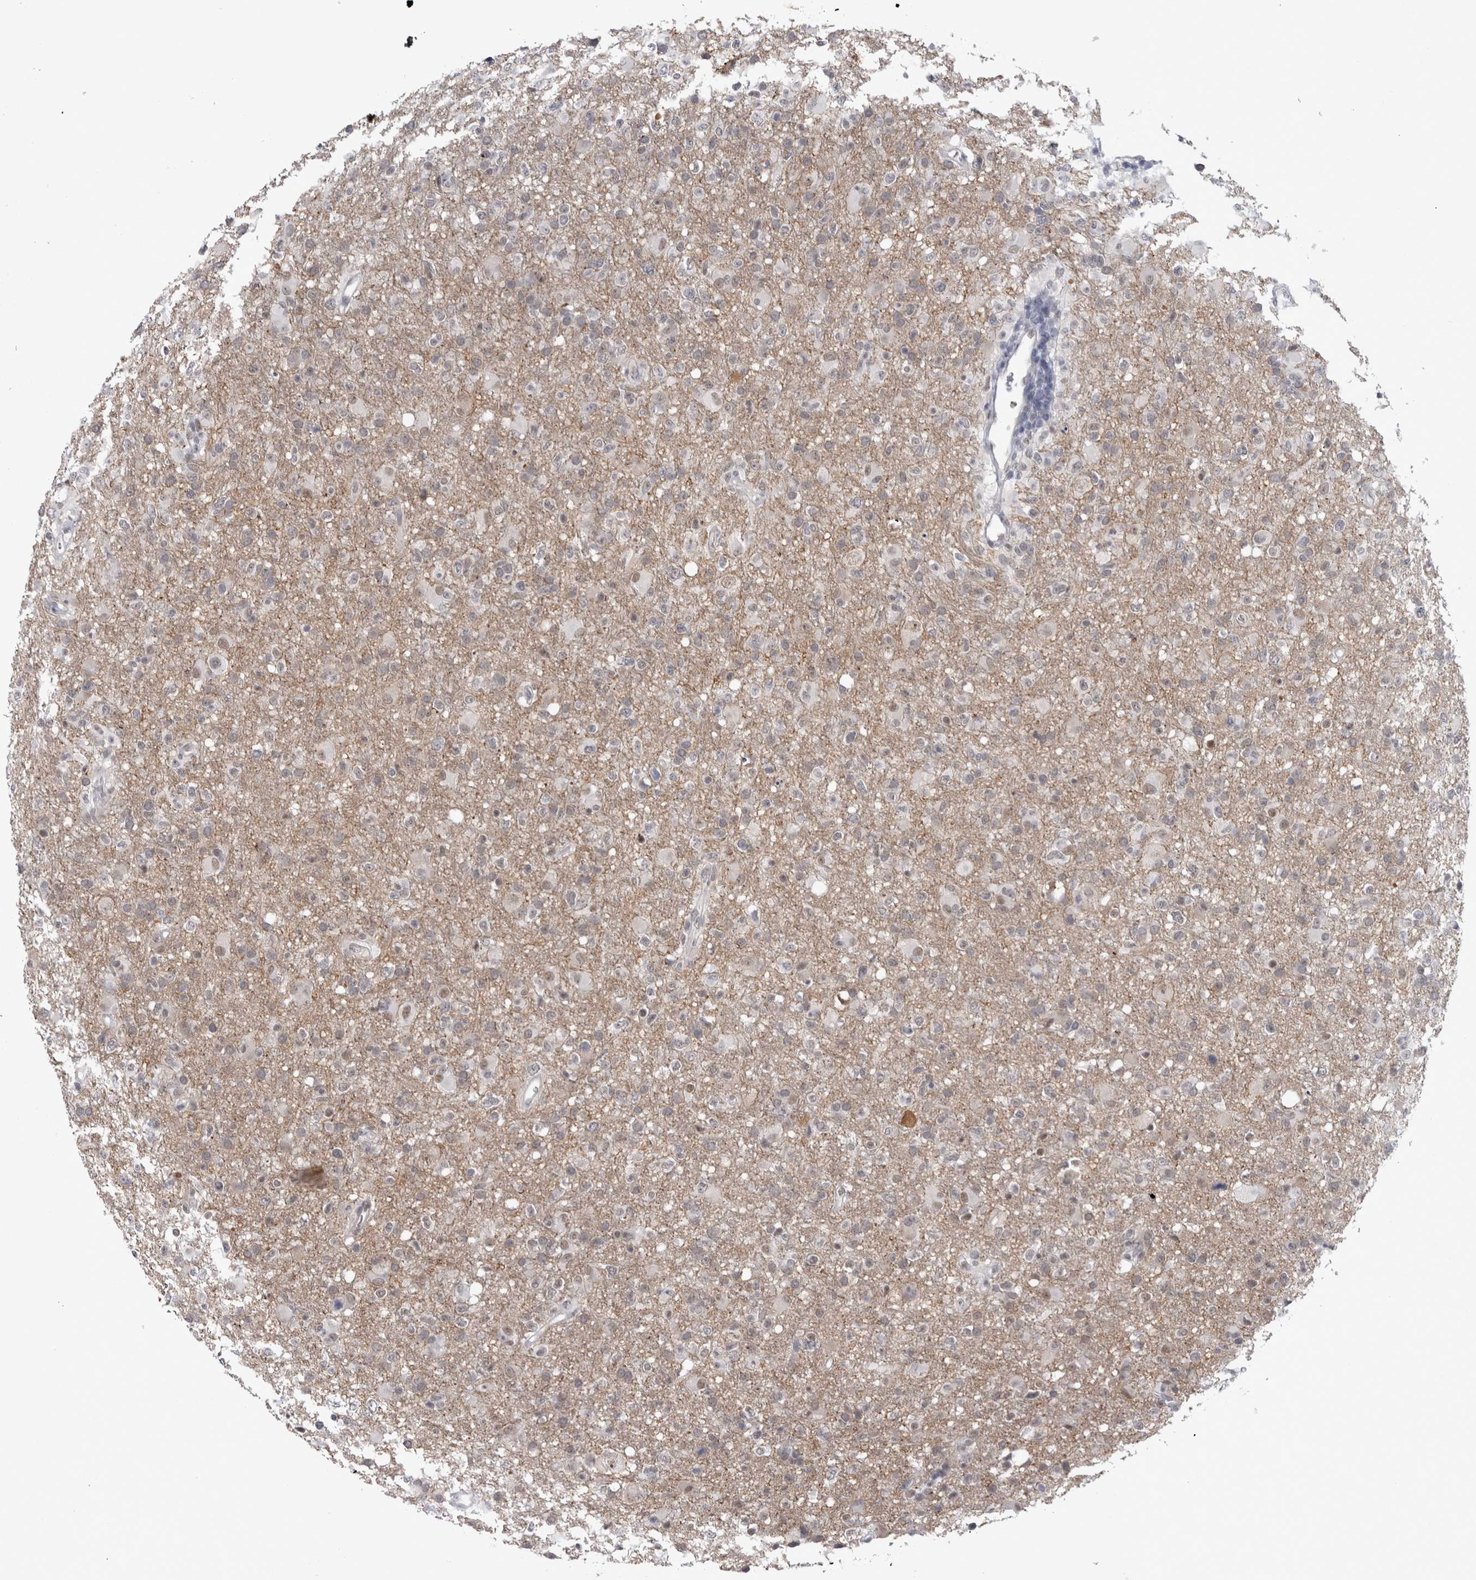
{"staining": {"intensity": "negative", "quantity": "none", "location": "none"}, "tissue": "glioma", "cell_type": "Tumor cells", "image_type": "cancer", "snomed": [{"axis": "morphology", "description": "Glioma, malignant, High grade"}, {"axis": "topography", "description": "Brain"}], "caption": "DAB immunohistochemical staining of human high-grade glioma (malignant) exhibits no significant expression in tumor cells.", "gene": "PEBP4", "patient": {"sex": "female", "age": 57}}